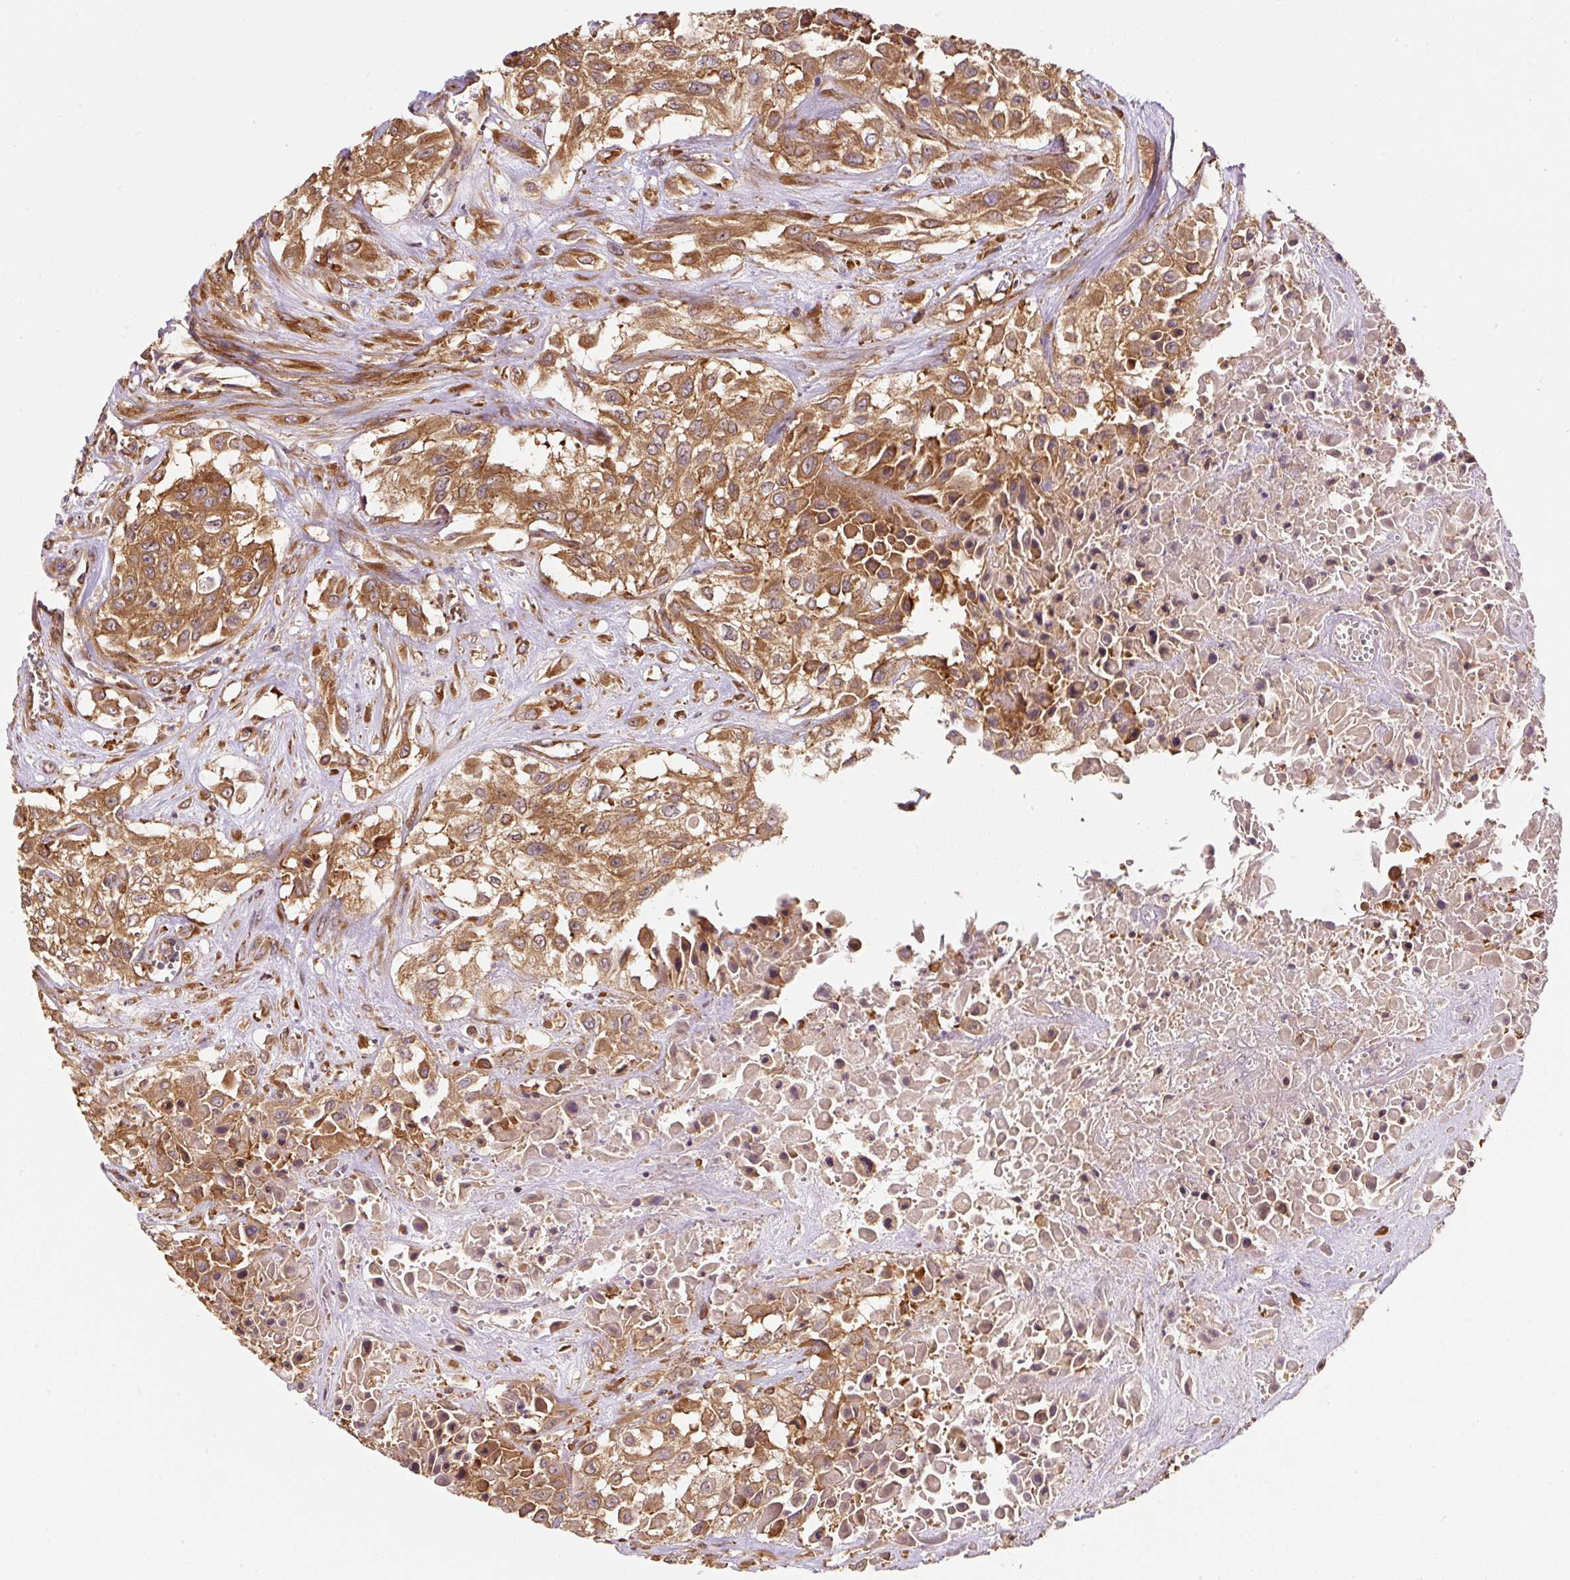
{"staining": {"intensity": "moderate", "quantity": ">75%", "location": "cytoplasmic/membranous"}, "tissue": "urothelial cancer", "cell_type": "Tumor cells", "image_type": "cancer", "snomed": [{"axis": "morphology", "description": "Urothelial carcinoma, High grade"}, {"axis": "topography", "description": "Urinary bladder"}], "caption": "Tumor cells reveal medium levels of moderate cytoplasmic/membranous staining in approximately >75% of cells in human urothelial cancer. The staining was performed using DAB to visualize the protein expression in brown, while the nuclei were stained in blue with hematoxylin (Magnification: 20x).", "gene": "EIF2S2", "patient": {"sex": "male", "age": 57}}